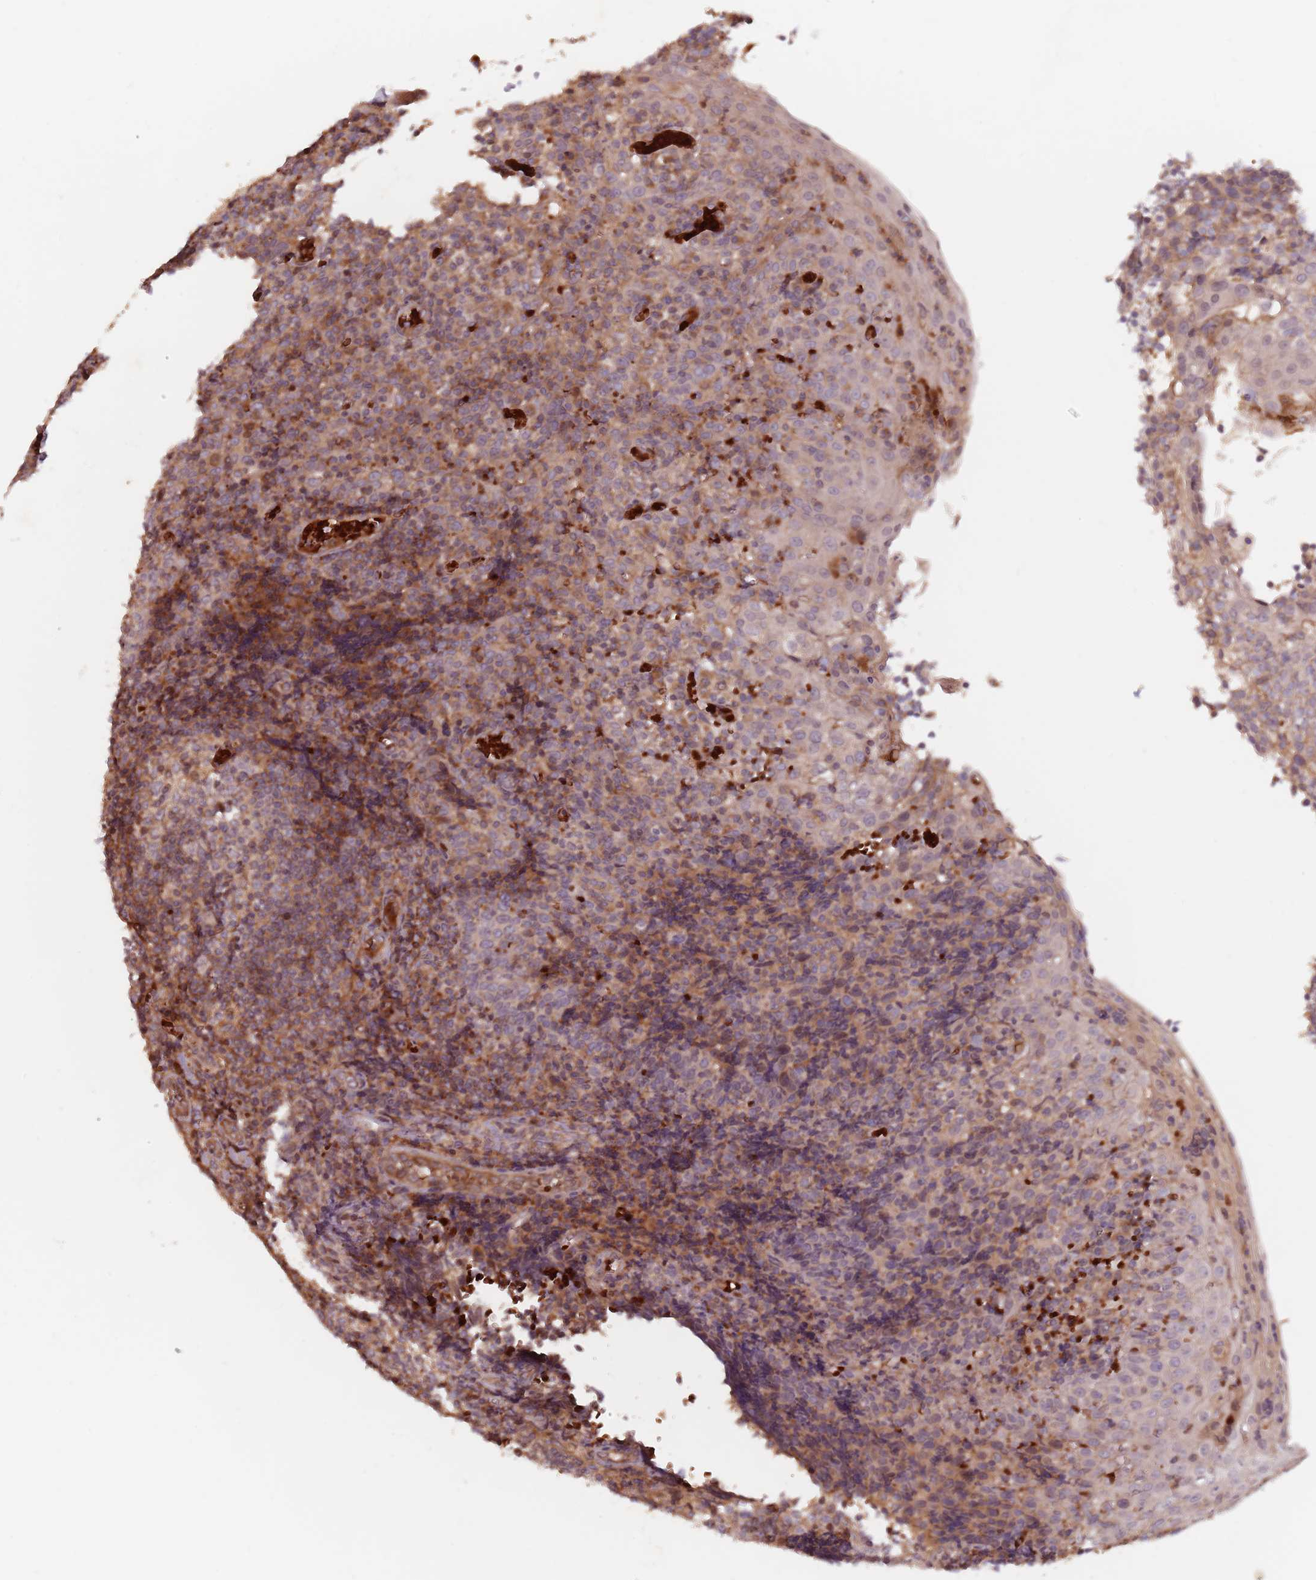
{"staining": {"intensity": "moderate", "quantity": "<25%", "location": "cytoplasmic/membranous"}, "tissue": "tonsil", "cell_type": "Germinal center cells", "image_type": "normal", "snomed": [{"axis": "morphology", "description": "Normal tissue, NOS"}, {"axis": "topography", "description": "Tonsil"}], "caption": "Immunohistochemical staining of benign human tonsil shows moderate cytoplasmic/membranous protein expression in approximately <25% of germinal center cells. (DAB IHC with brightfield microscopy, high magnification).", "gene": "GPR180", "patient": {"sex": "female", "age": 19}}